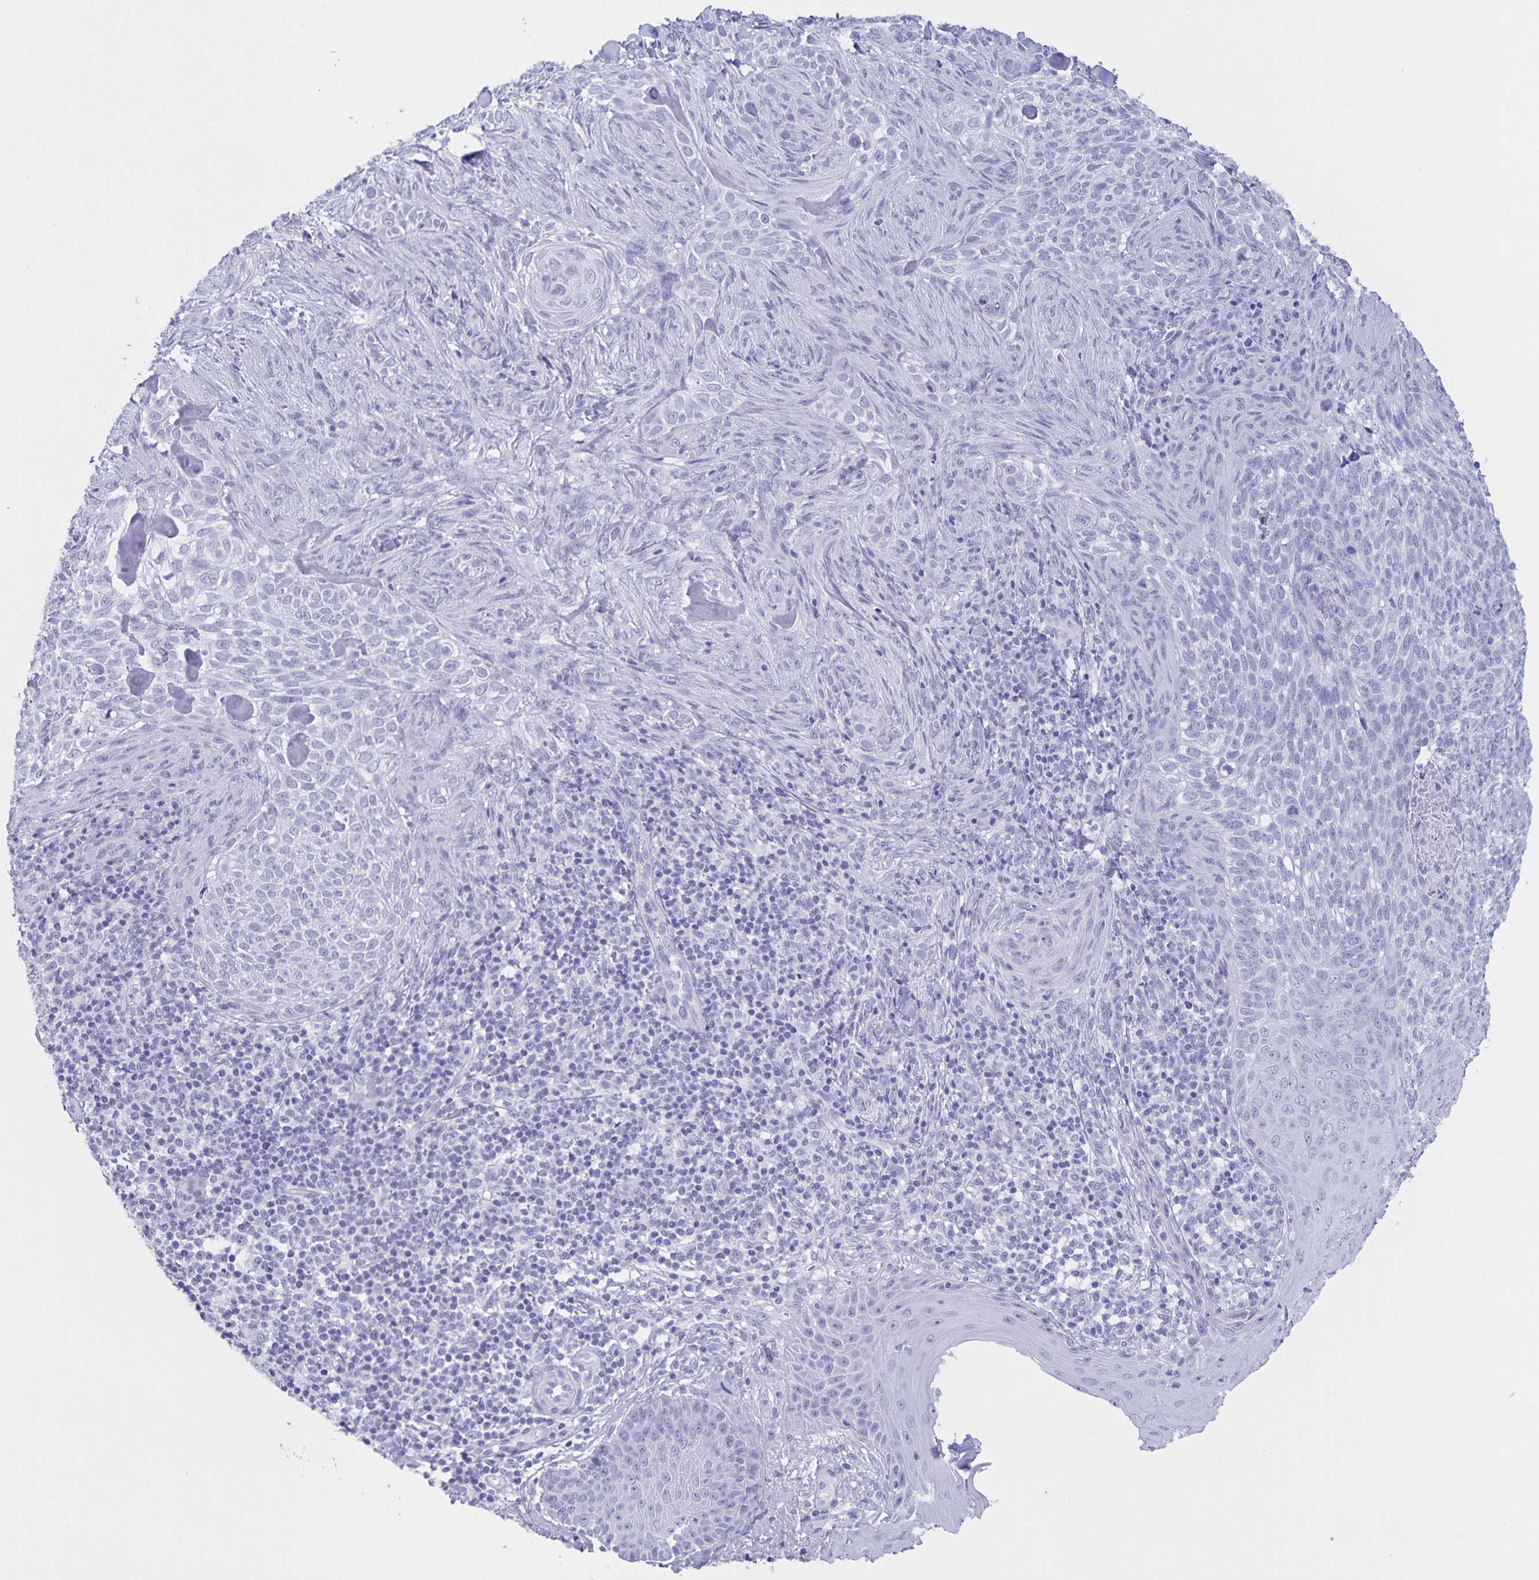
{"staining": {"intensity": "negative", "quantity": "none", "location": "none"}, "tissue": "skin cancer", "cell_type": "Tumor cells", "image_type": "cancer", "snomed": [{"axis": "morphology", "description": "Basal cell carcinoma"}, {"axis": "topography", "description": "Skin"}], "caption": "A high-resolution image shows IHC staining of basal cell carcinoma (skin), which reveals no significant expression in tumor cells.", "gene": "AQP4", "patient": {"sex": "female", "age": 48}}